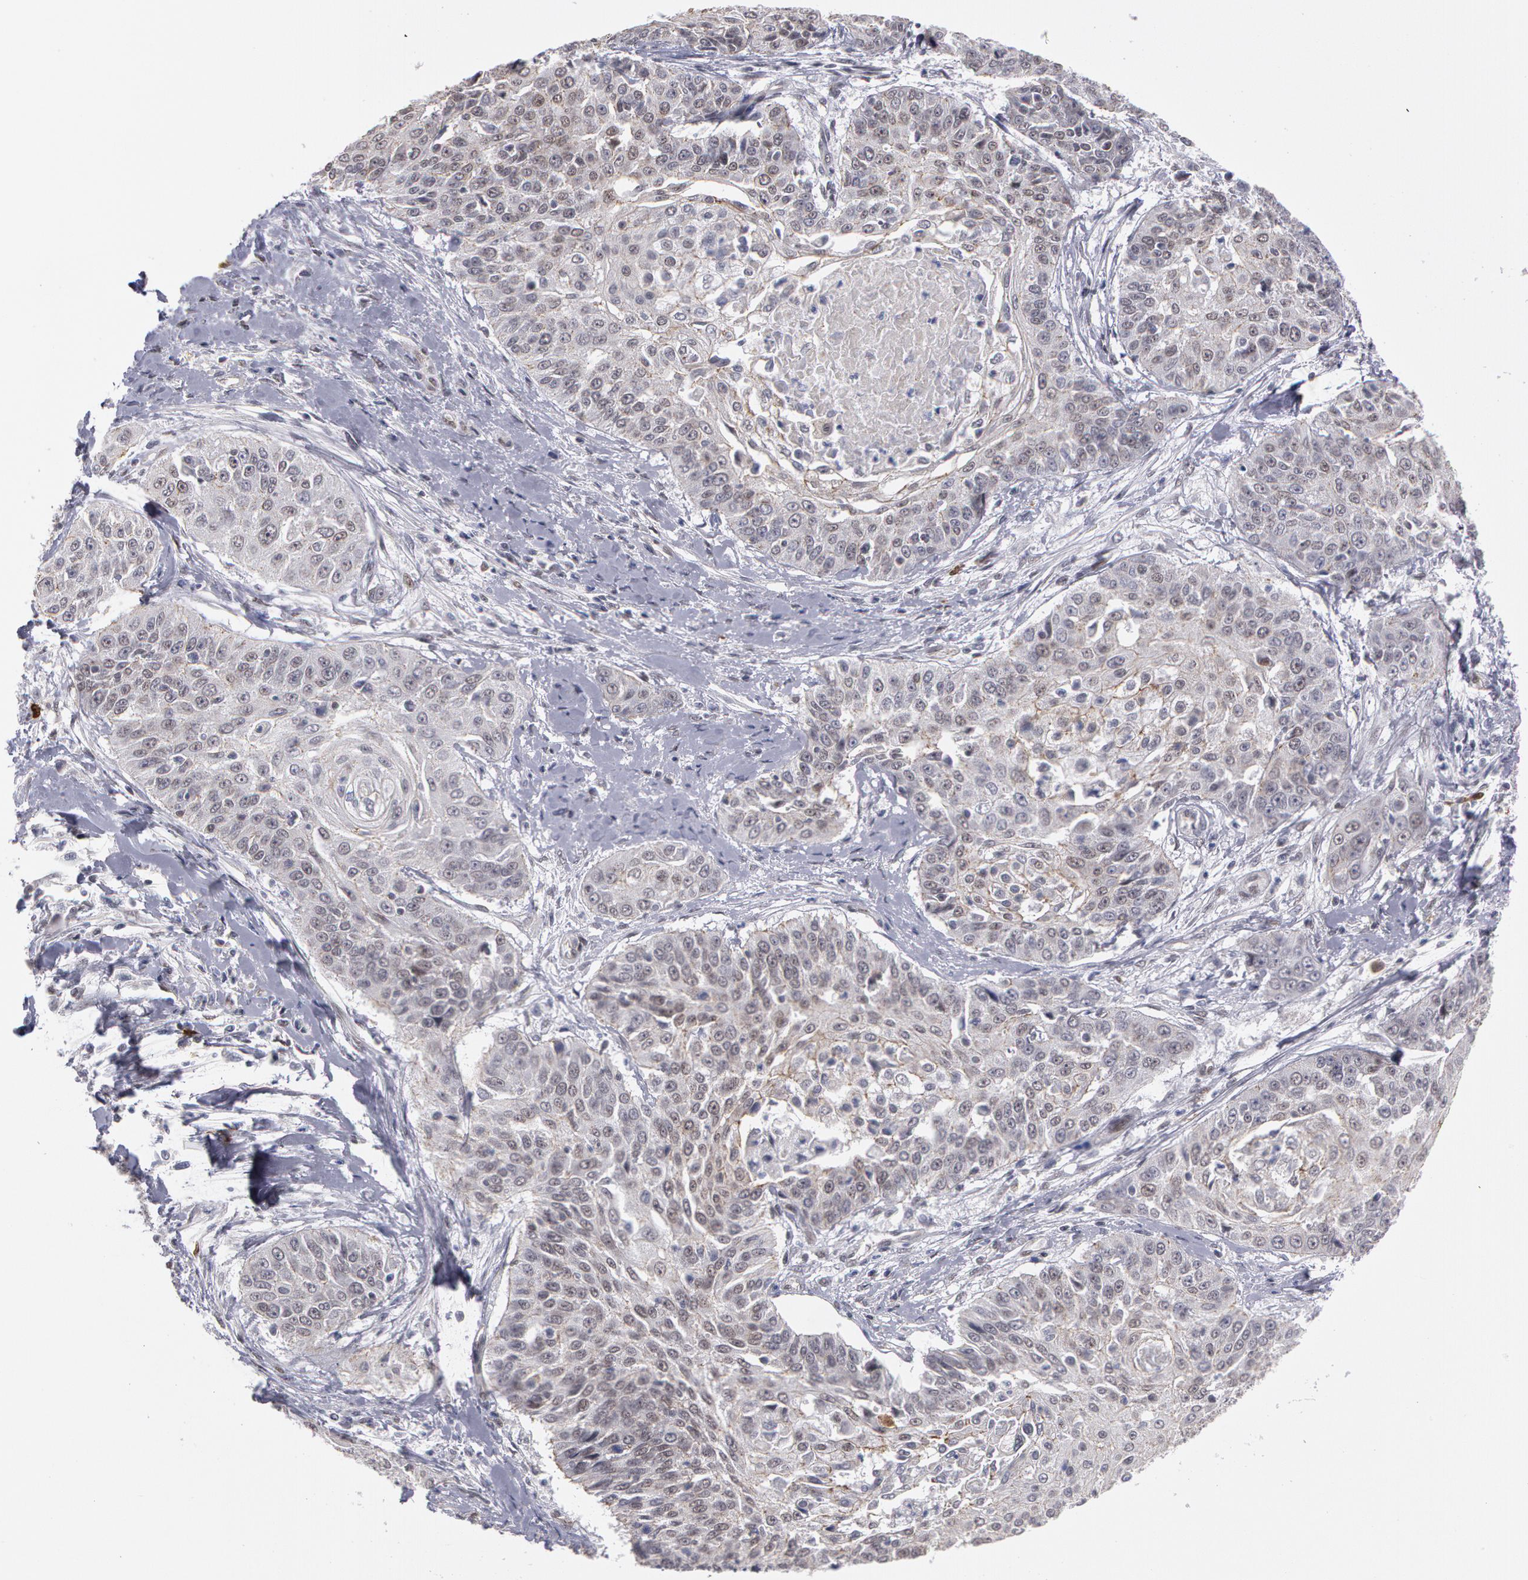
{"staining": {"intensity": "negative", "quantity": "none", "location": "none"}, "tissue": "cervical cancer", "cell_type": "Tumor cells", "image_type": "cancer", "snomed": [{"axis": "morphology", "description": "Squamous cell carcinoma, NOS"}, {"axis": "topography", "description": "Cervix"}], "caption": "This is an immunohistochemistry (IHC) image of human cervical cancer (squamous cell carcinoma). There is no staining in tumor cells.", "gene": "PRICKLE1", "patient": {"sex": "female", "age": 64}}